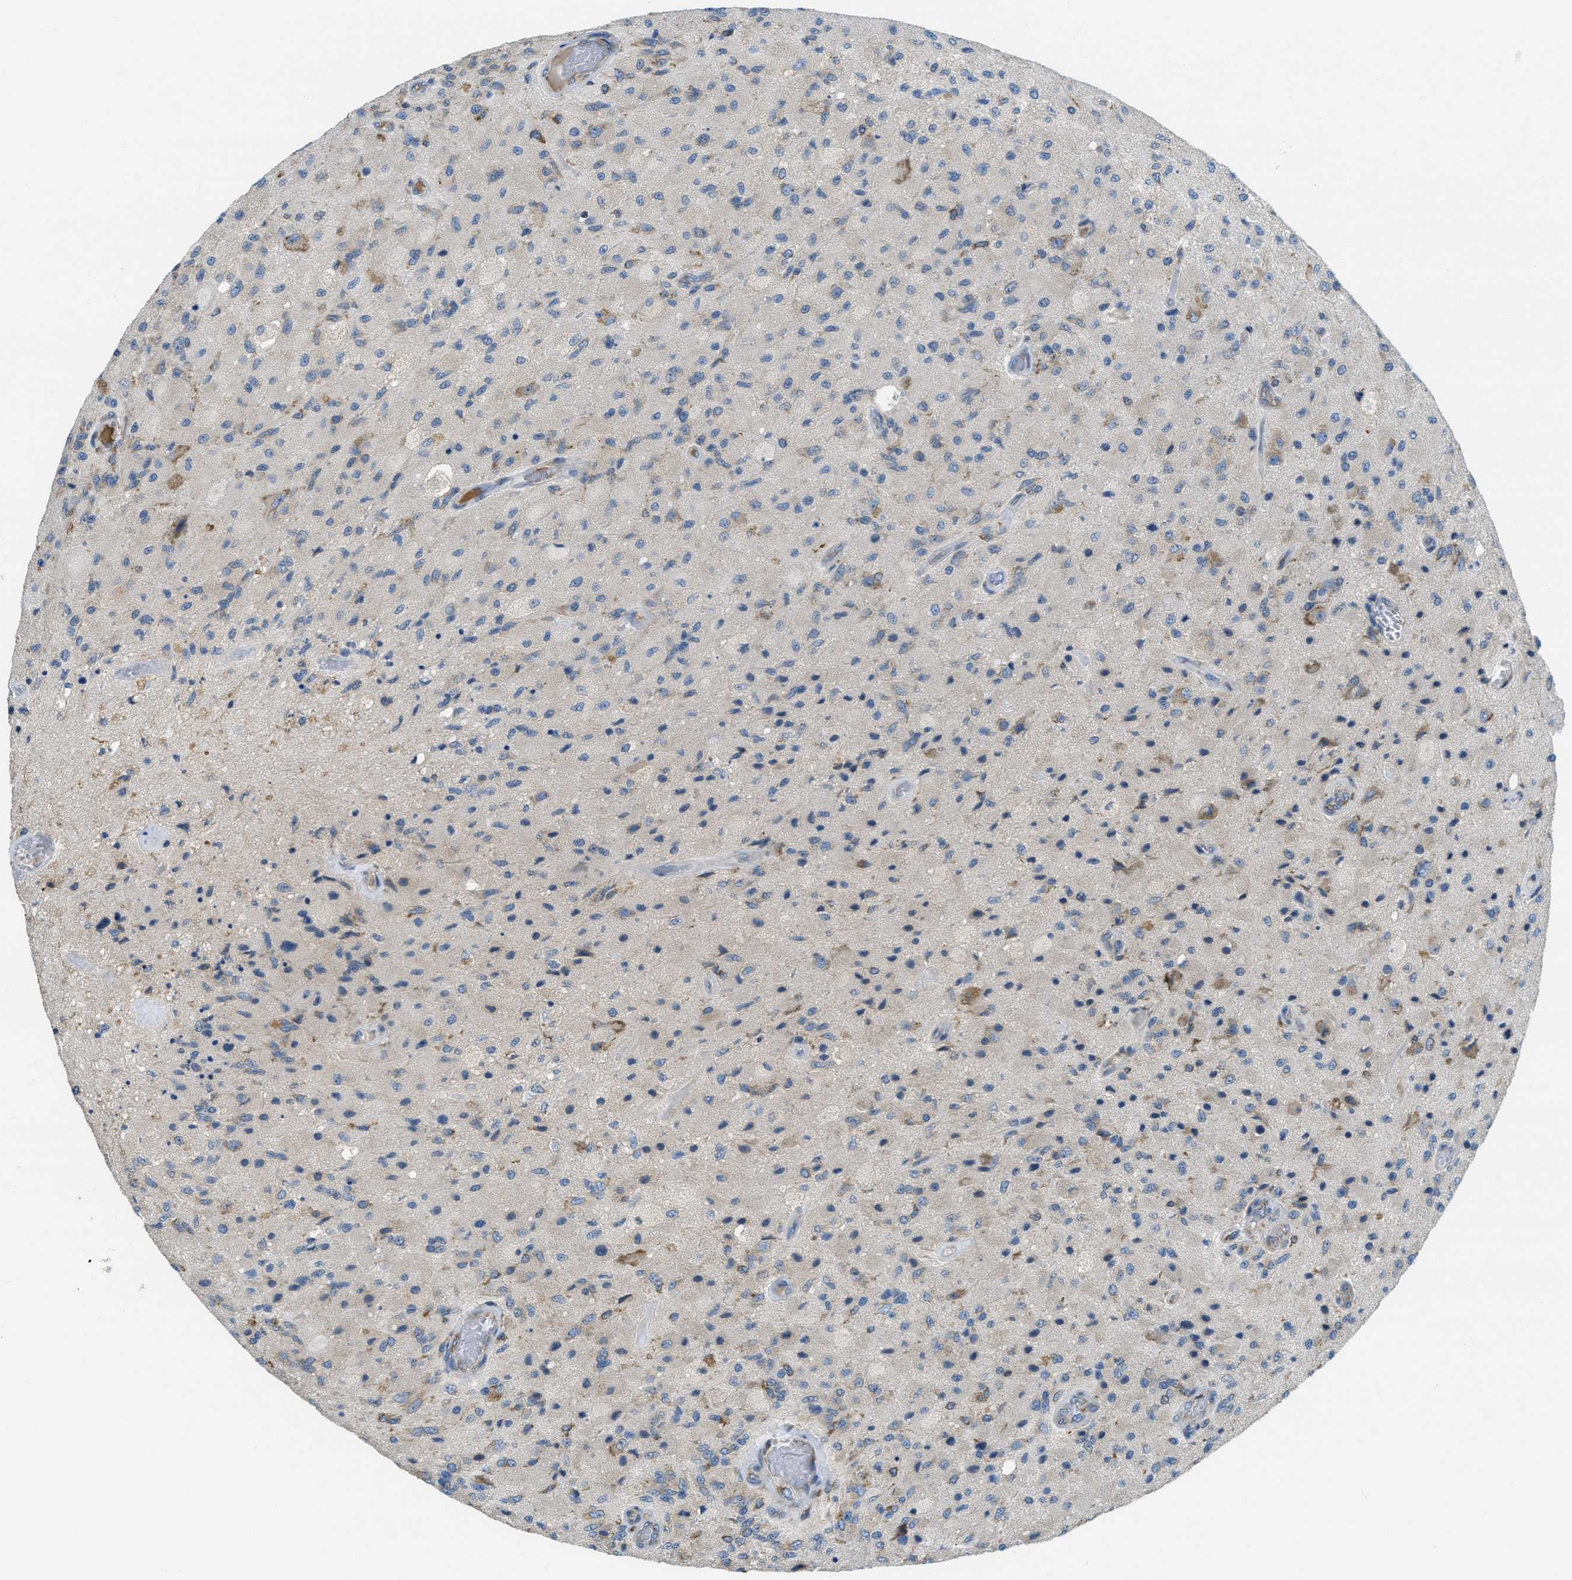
{"staining": {"intensity": "weak", "quantity": "<25%", "location": "cytoplasmic/membranous"}, "tissue": "glioma", "cell_type": "Tumor cells", "image_type": "cancer", "snomed": [{"axis": "morphology", "description": "Normal tissue, NOS"}, {"axis": "morphology", "description": "Glioma, malignant, High grade"}, {"axis": "topography", "description": "Cerebral cortex"}], "caption": "High magnification brightfield microscopy of glioma stained with DAB (3,3'-diaminobenzidine) (brown) and counterstained with hematoxylin (blue): tumor cells show no significant positivity.", "gene": "SSR1", "patient": {"sex": "male", "age": 77}}